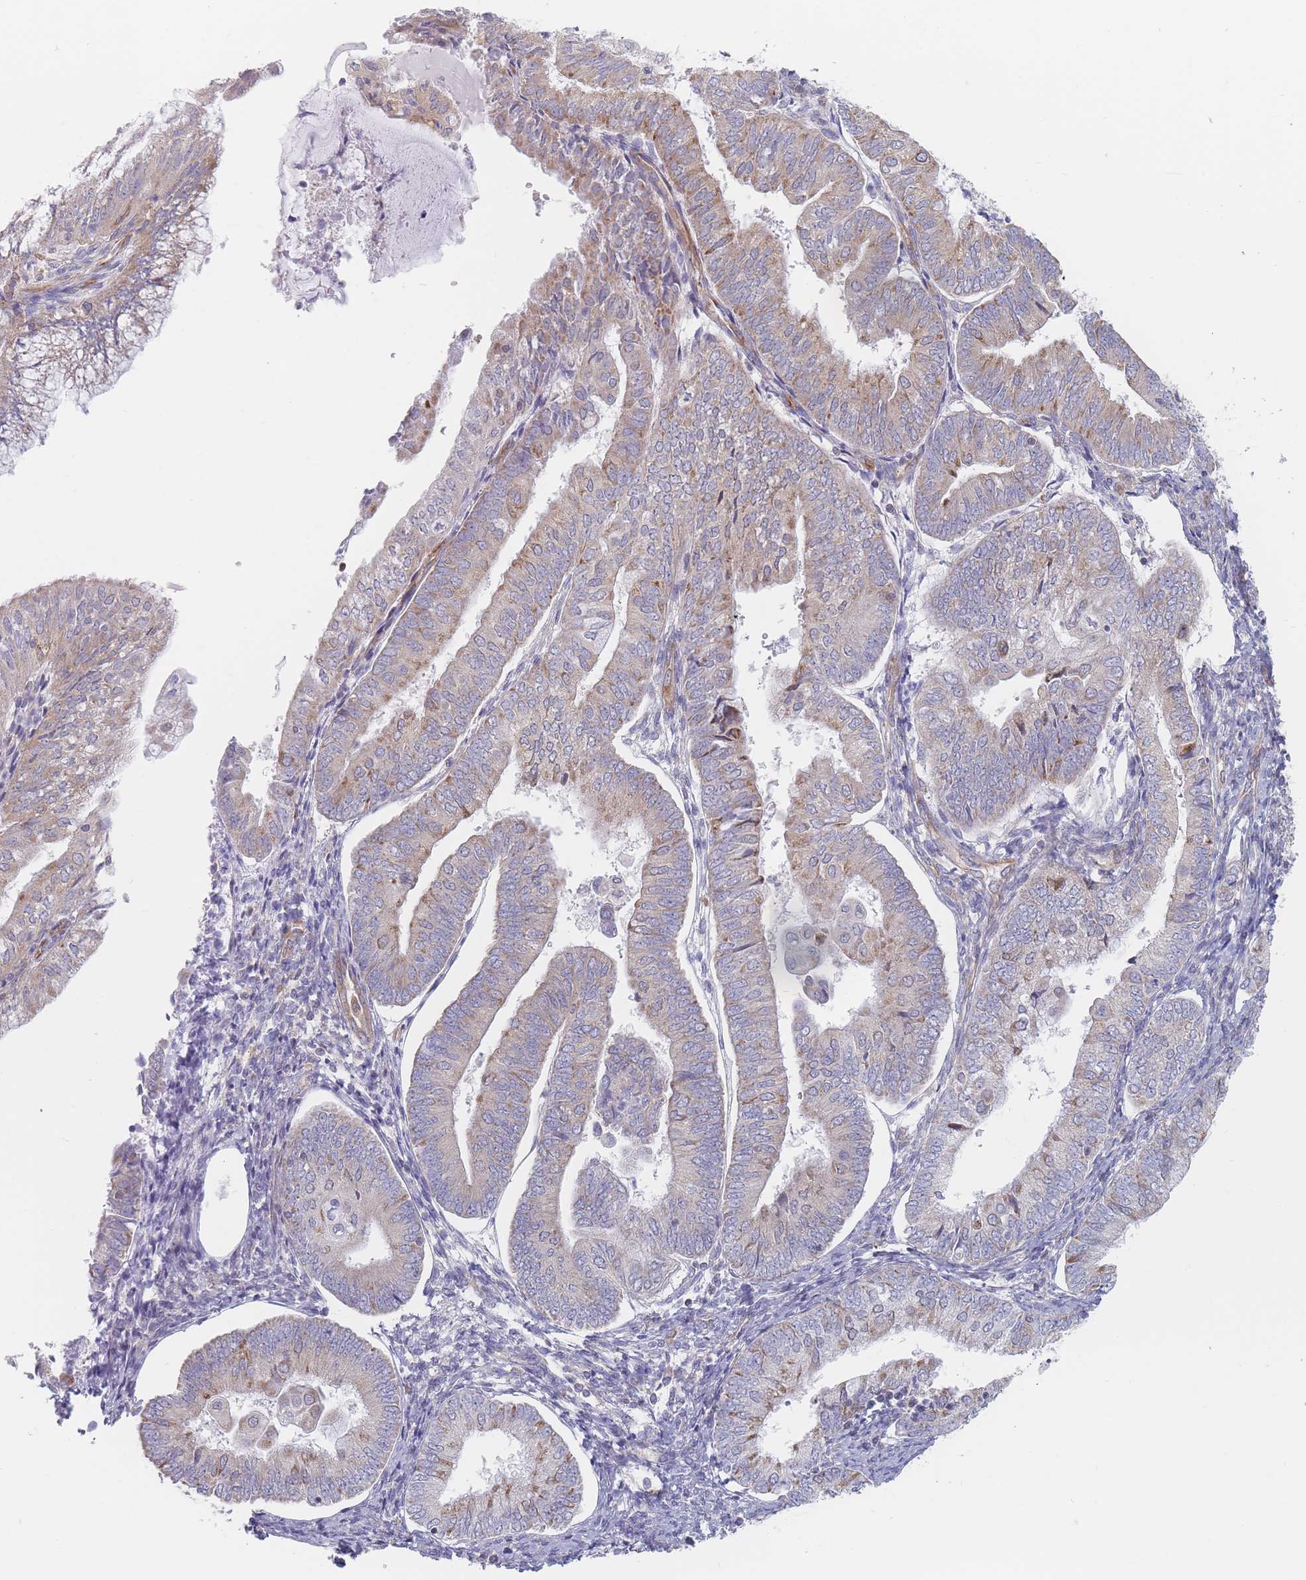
{"staining": {"intensity": "moderate", "quantity": "25%-75%", "location": "cytoplasmic/membranous"}, "tissue": "endometrial cancer", "cell_type": "Tumor cells", "image_type": "cancer", "snomed": [{"axis": "morphology", "description": "Adenocarcinoma, NOS"}, {"axis": "topography", "description": "Endometrium"}], "caption": "Endometrial cancer was stained to show a protein in brown. There is medium levels of moderate cytoplasmic/membranous positivity in approximately 25%-75% of tumor cells.", "gene": "MAP1S", "patient": {"sex": "female", "age": 55}}